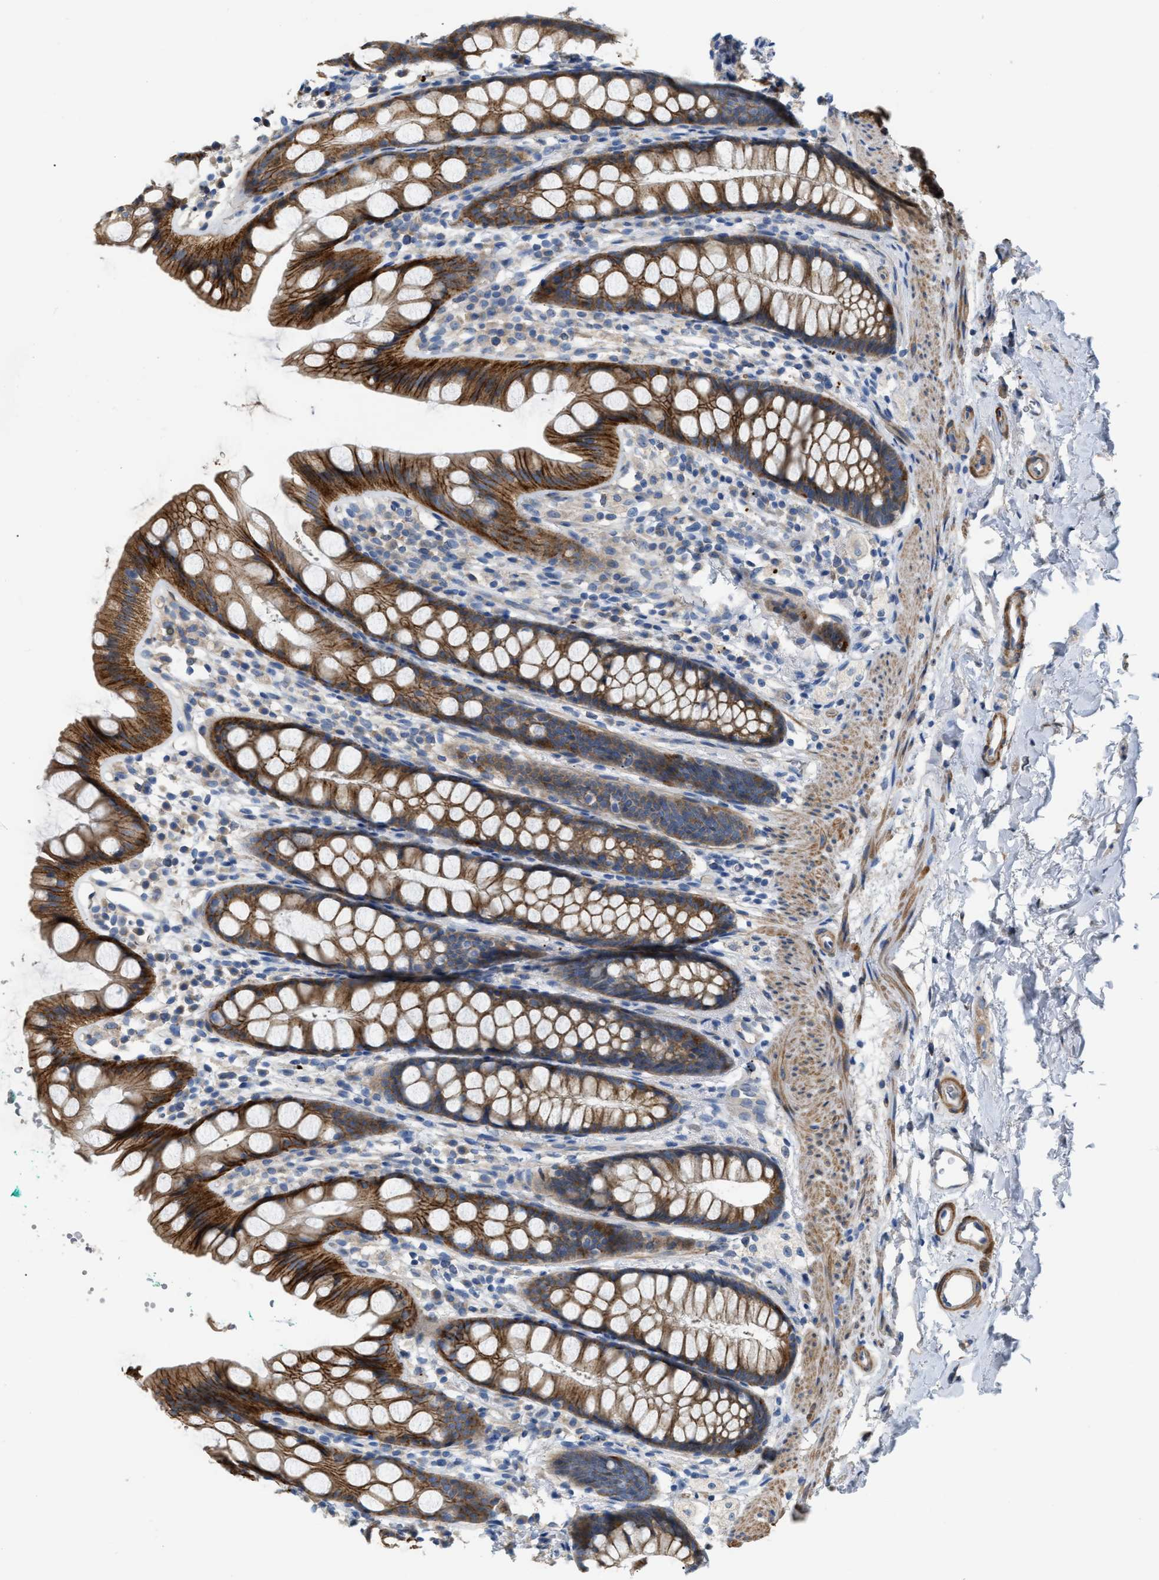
{"staining": {"intensity": "strong", "quantity": ">75%", "location": "cytoplasmic/membranous"}, "tissue": "rectum", "cell_type": "Glandular cells", "image_type": "normal", "snomed": [{"axis": "morphology", "description": "Normal tissue, NOS"}, {"axis": "topography", "description": "Rectum"}], "caption": "Glandular cells demonstrate high levels of strong cytoplasmic/membranous positivity in about >75% of cells in benign rectum.", "gene": "DHX58", "patient": {"sex": "female", "age": 65}}